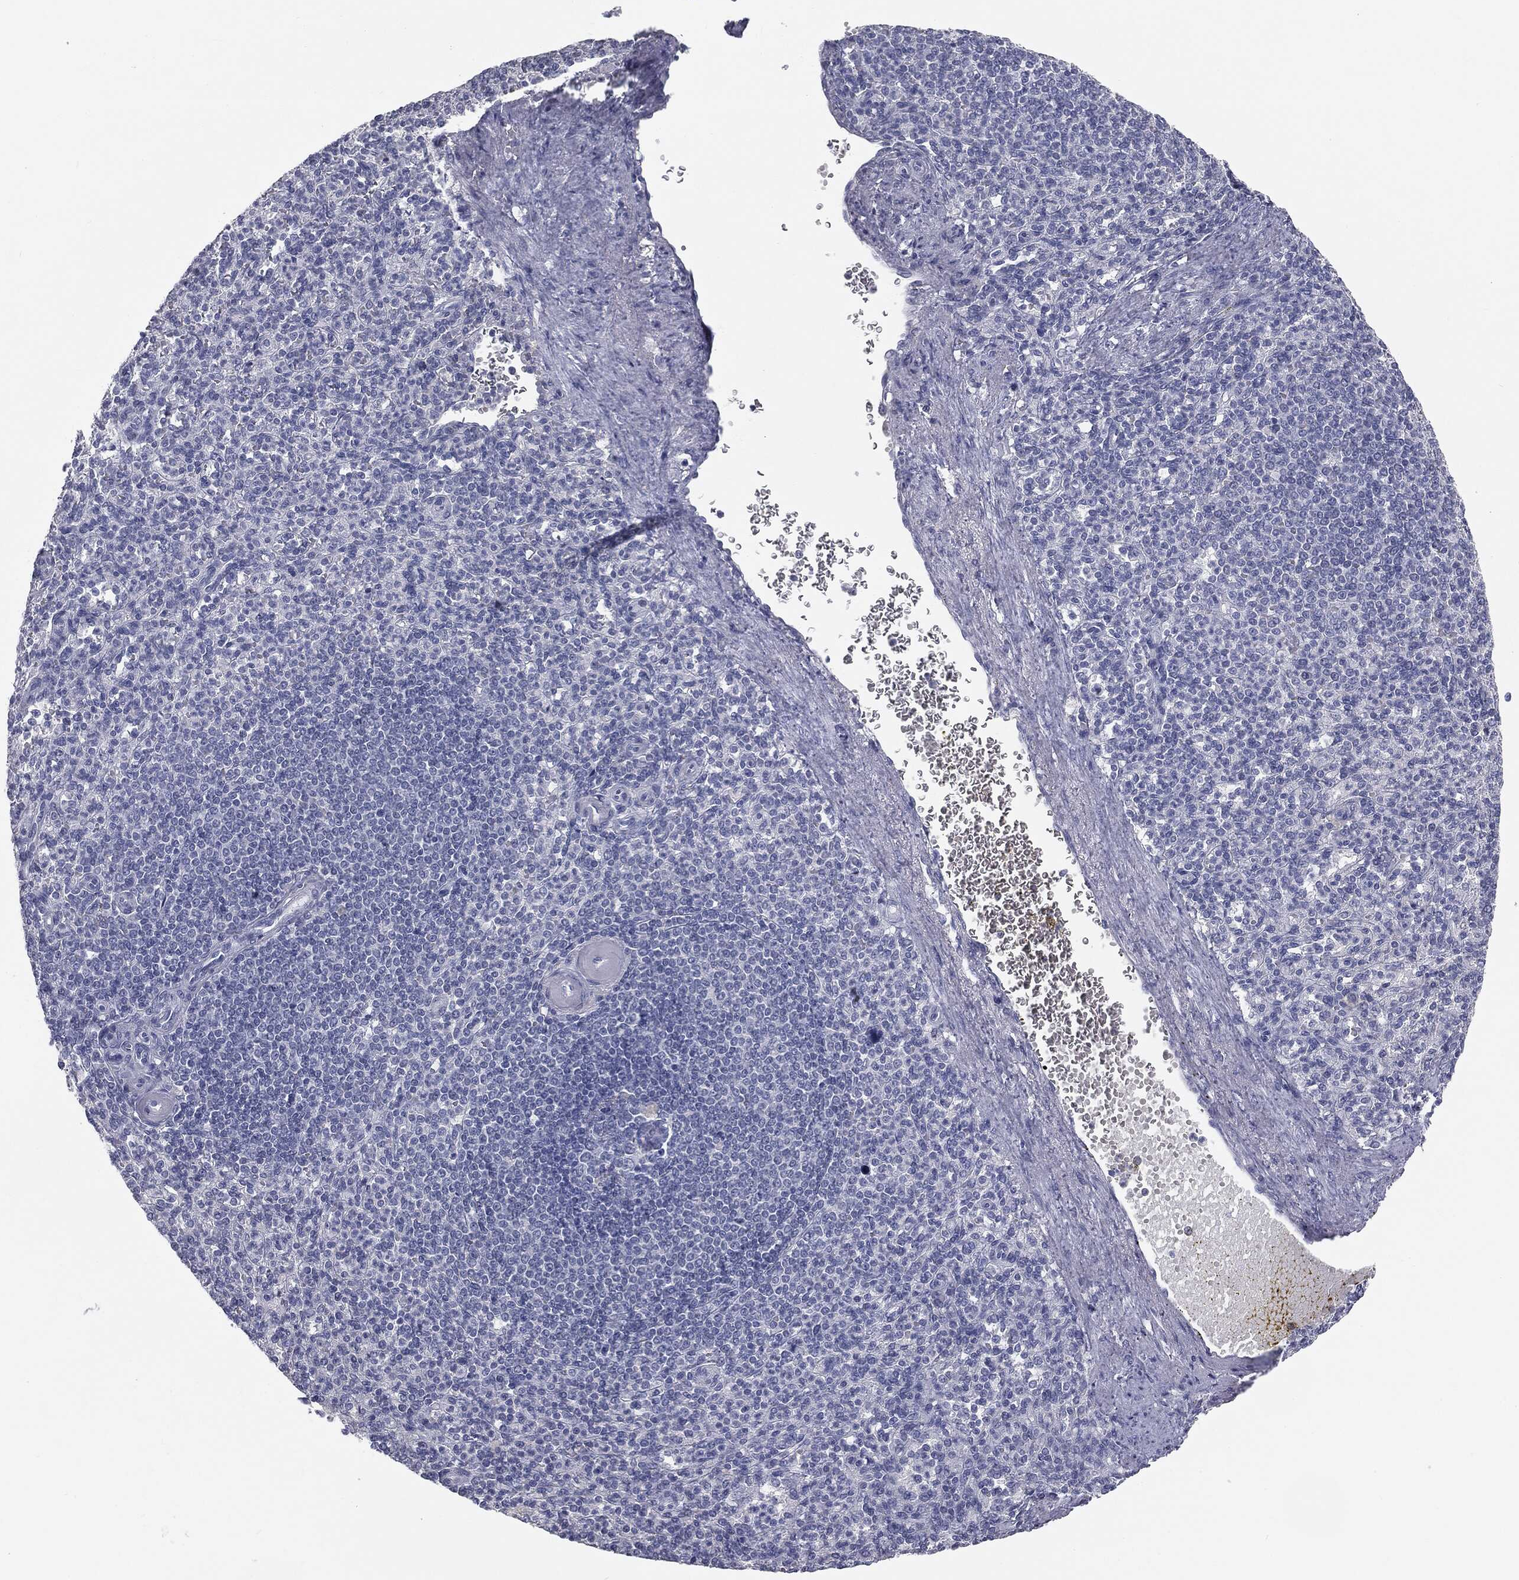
{"staining": {"intensity": "negative", "quantity": "none", "location": "none"}, "tissue": "spleen", "cell_type": "Cells in red pulp", "image_type": "normal", "snomed": [{"axis": "morphology", "description": "Normal tissue, NOS"}, {"axis": "topography", "description": "Spleen"}], "caption": "High power microscopy image of an IHC photomicrograph of unremarkable spleen, revealing no significant expression in cells in red pulp.", "gene": "MUC5AC", "patient": {"sex": "female", "age": 74}}